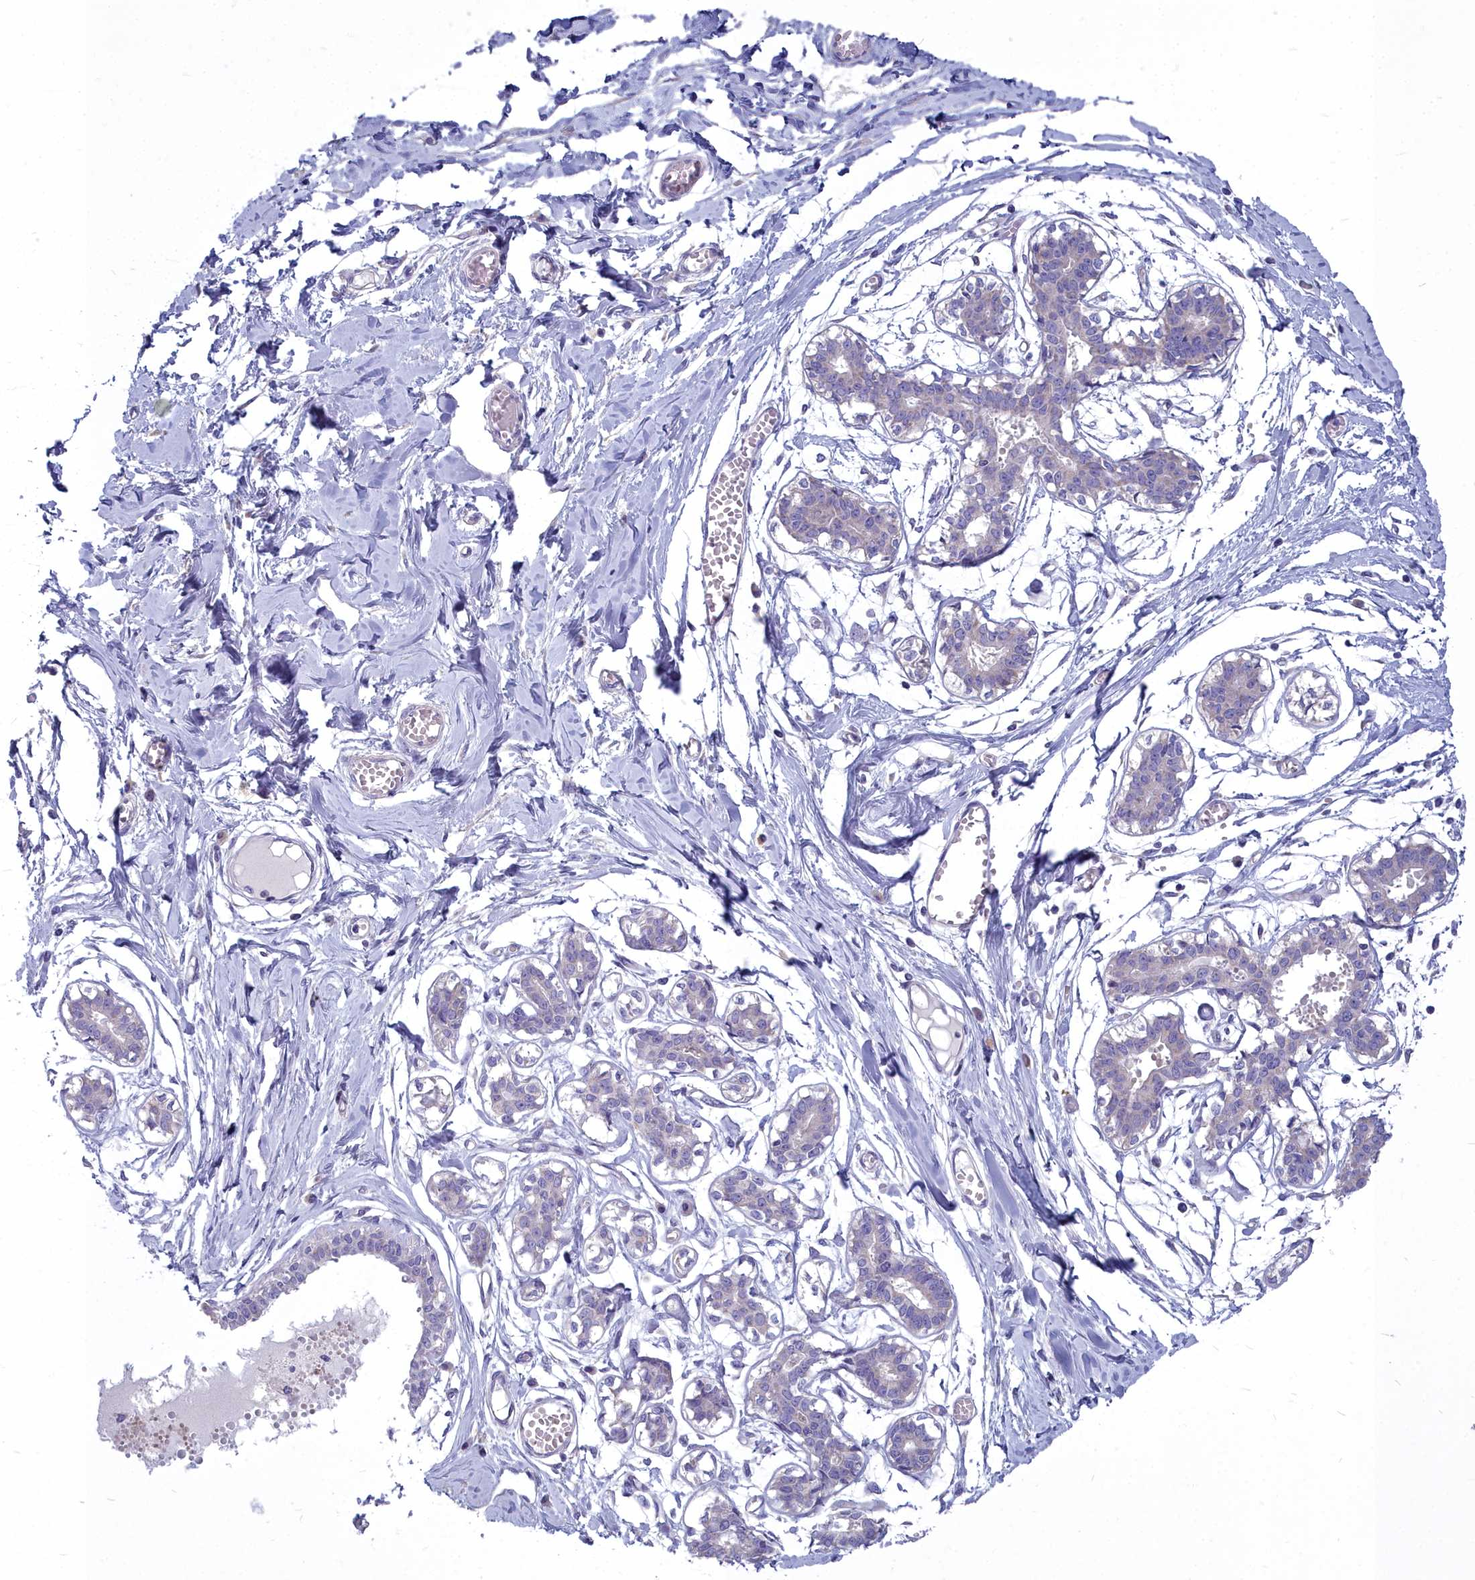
{"staining": {"intensity": "negative", "quantity": "none", "location": "none"}, "tissue": "breast", "cell_type": "Adipocytes", "image_type": "normal", "snomed": [{"axis": "morphology", "description": "Normal tissue, NOS"}, {"axis": "topography", "description": "Breast"}], "caption": "IHC micrograph of unremarkable human breast stained for a protein (brown), which demonstrates no staining in adipocytes.", "gene": "COX20", "patient": {"sex": "female", "age": 27}}